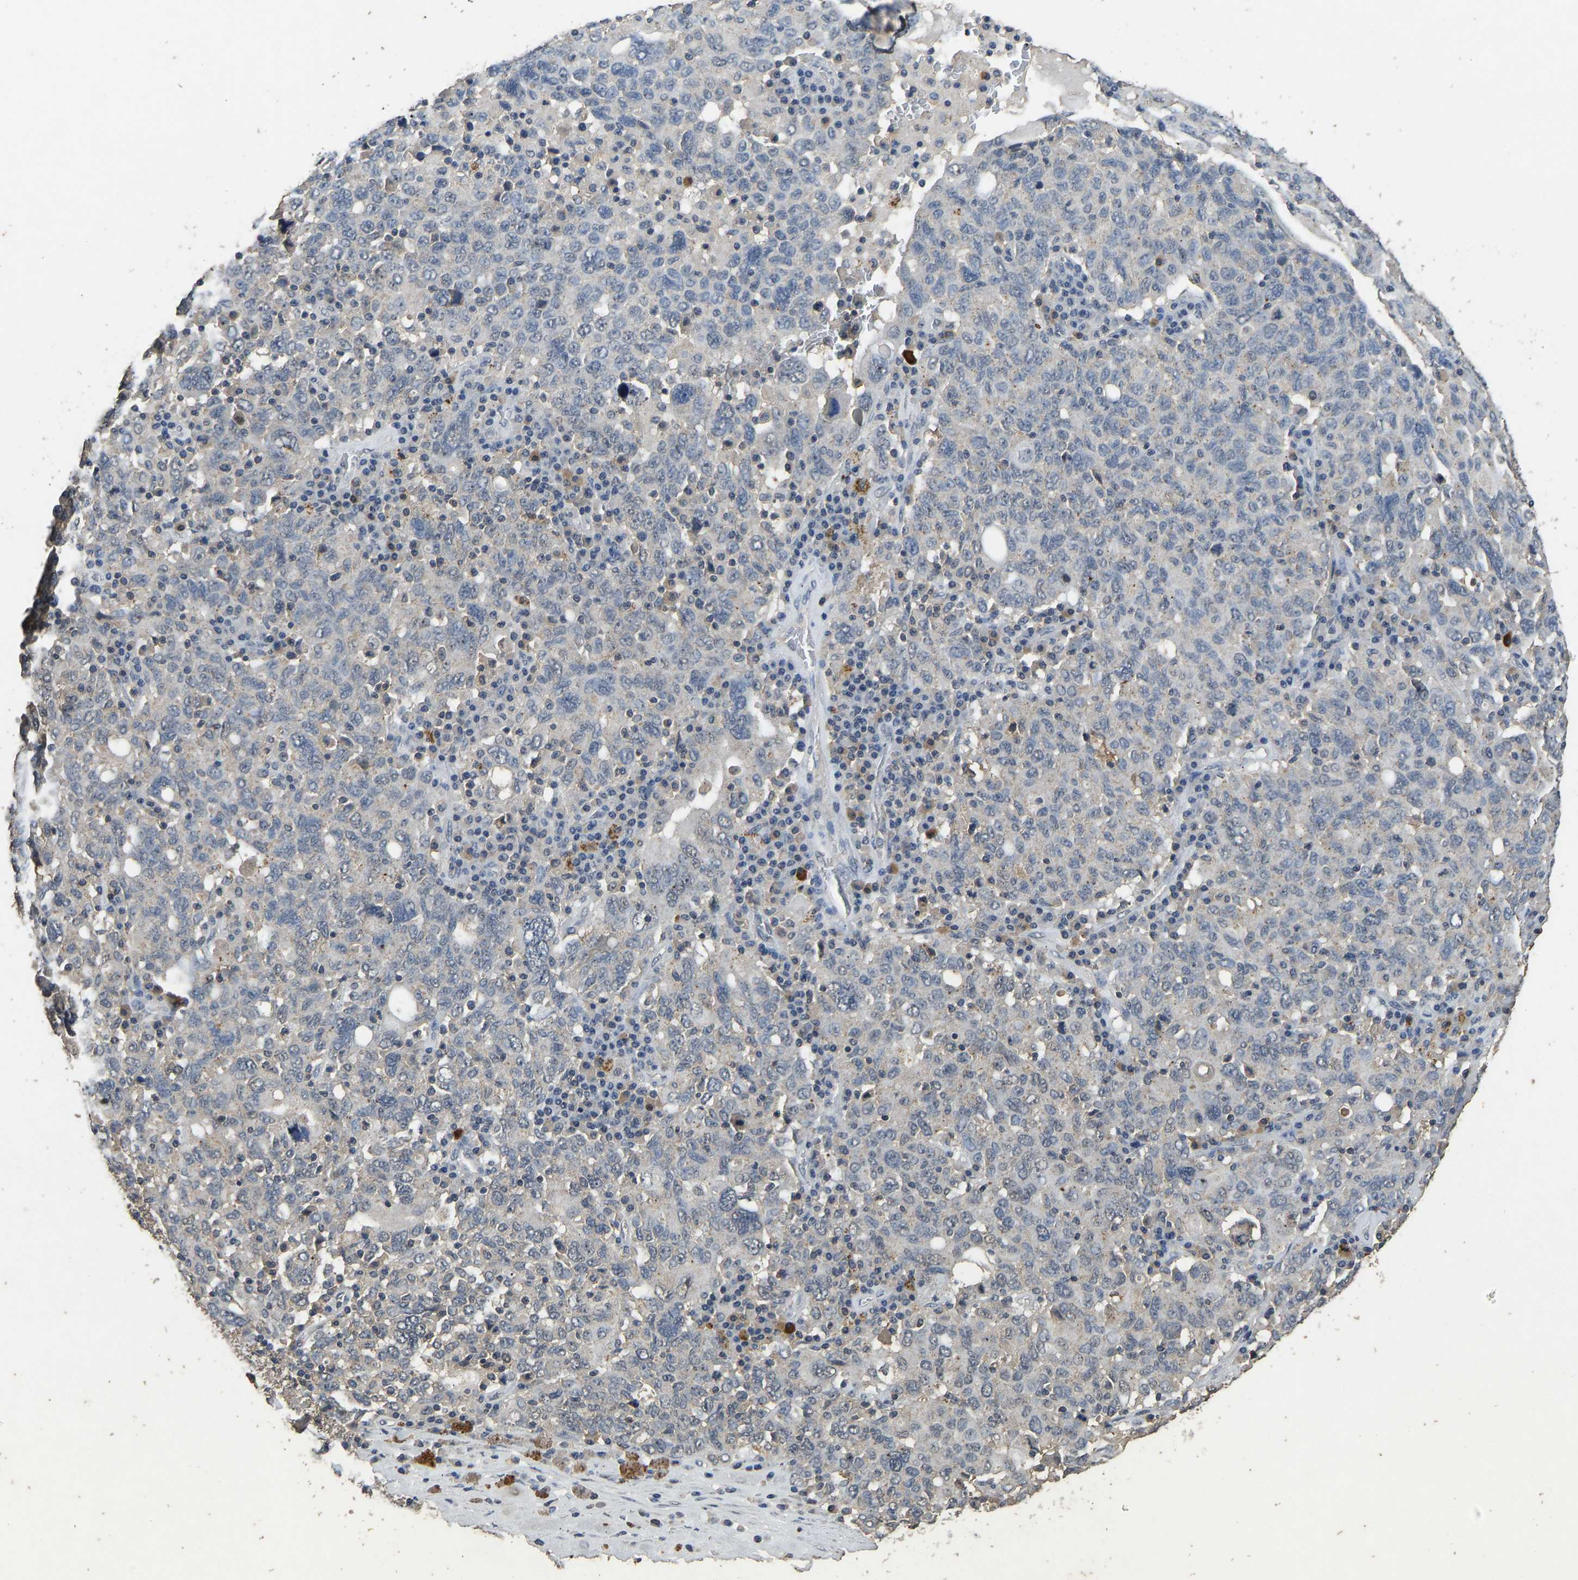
{"staining": {"intensity": "negative", "quantity": "none", "location": "none"}, "tissue": "ovarian cancer", "cell_type": "Tumor cells", "image_type": "cancer", "snomed": [{"axis": "morphology", "description": "Carcinoma, endometroid"}, {"axis": "topography", "description": "Ovary"}], "caption": "An IHC image of ovarian endometroid carcinoma is shown. There is no staining in tumor cells of ovarian endometroid carcinoma.", "gene": "CIDEC", "patient": {"sex": "female", "age": 62}}